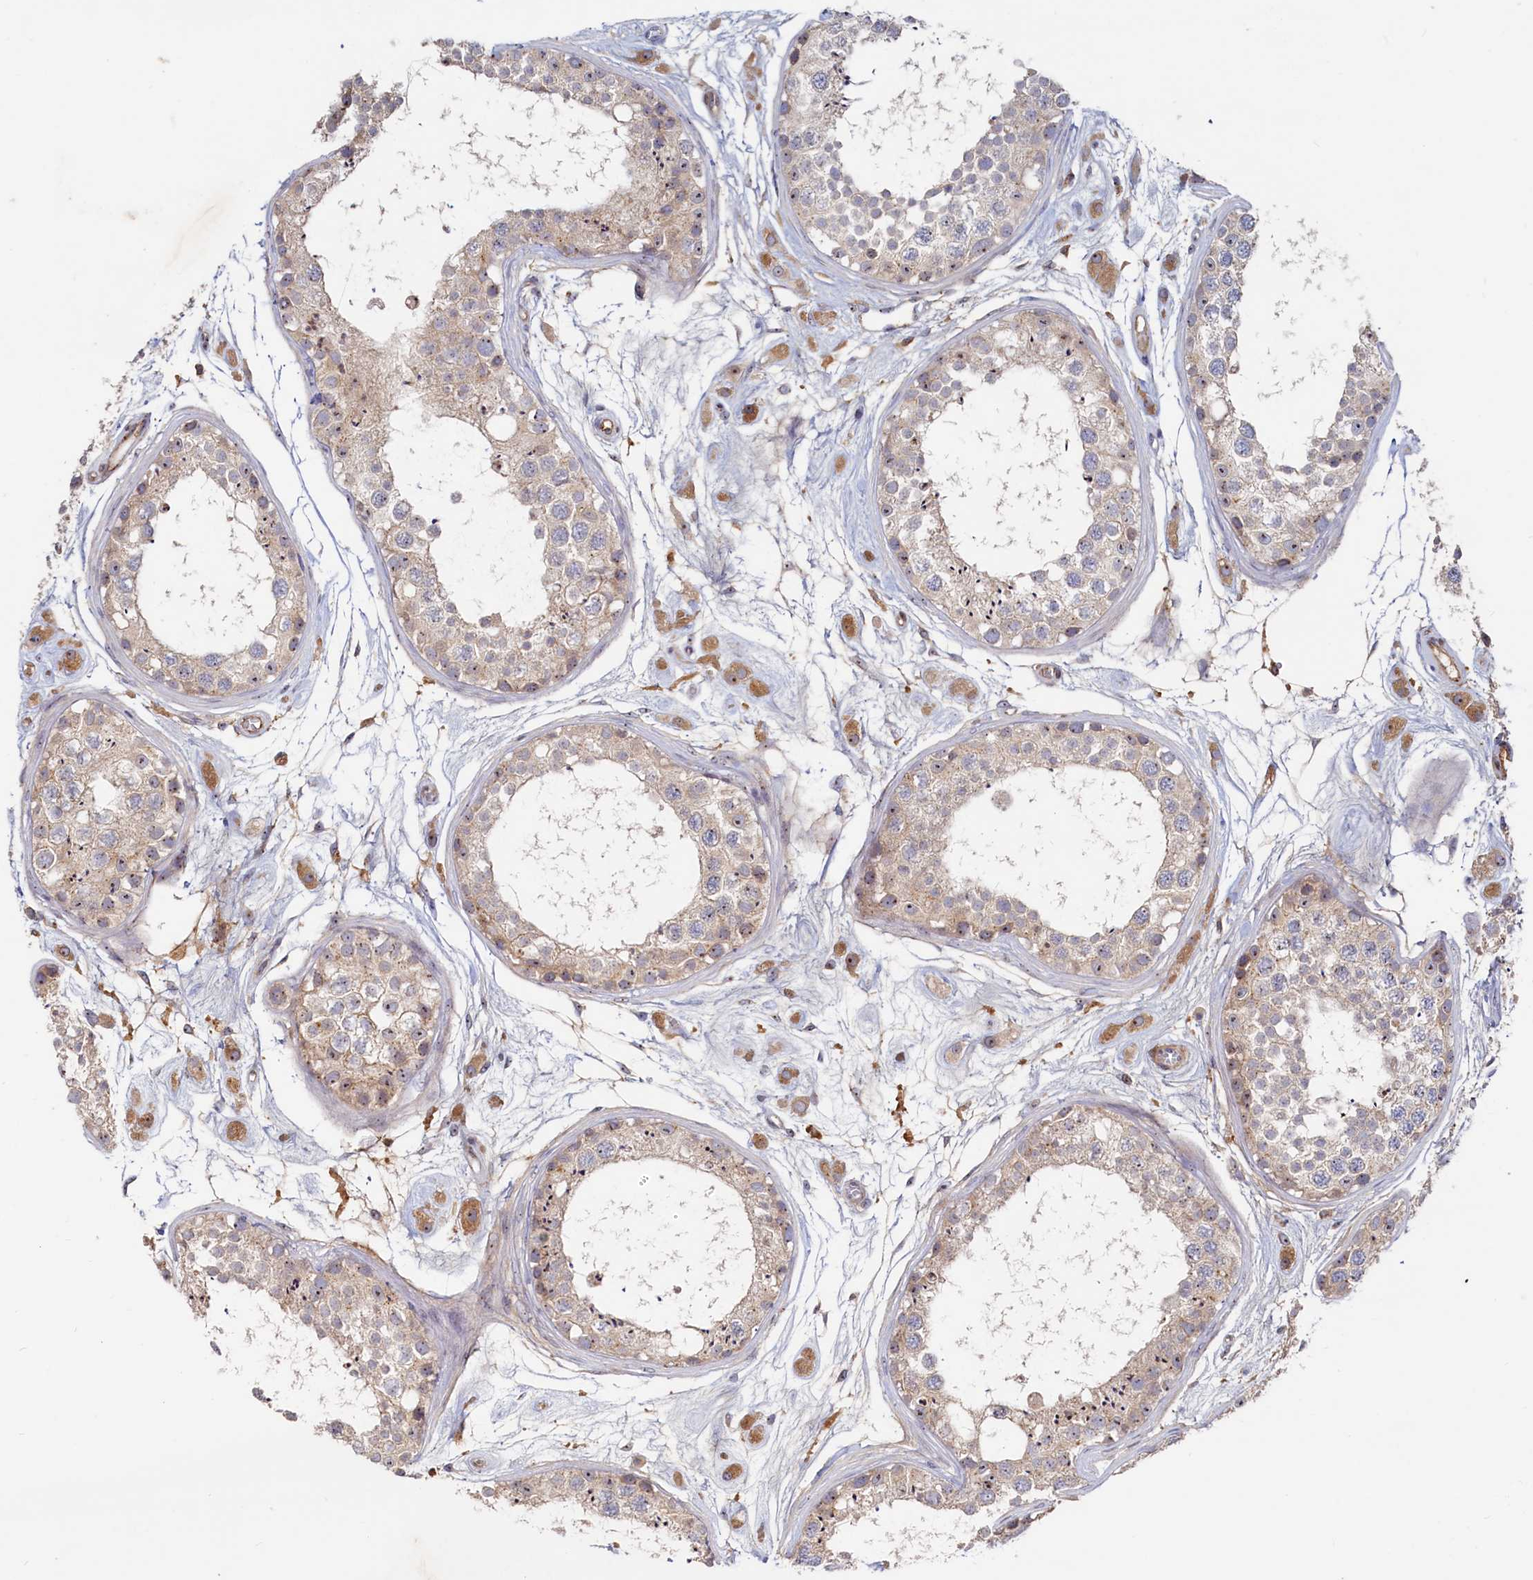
{"staining": {"intensity": "weak", "quantity": "25%-75%", "location": "cytoplasmic/membranous,nuclear"}, "tissue": "testis", "cell_type": "Cells in seminiferous ducts", "image_type": "normal", "snomed": [{"axis": "morphology", "description": "Normal tissue, NOS"}, {"axis": "topography", "description": "Testis"}], "caption": "Immunohistochemistry of normal human testis reveals low levels of weak cytoplasmic/membranous,nuclear expression in about 25%-75% of cells in seminiferous ducts.", "gene": "RGS7BP", "patient": {"sex": "male", "age": 25}}